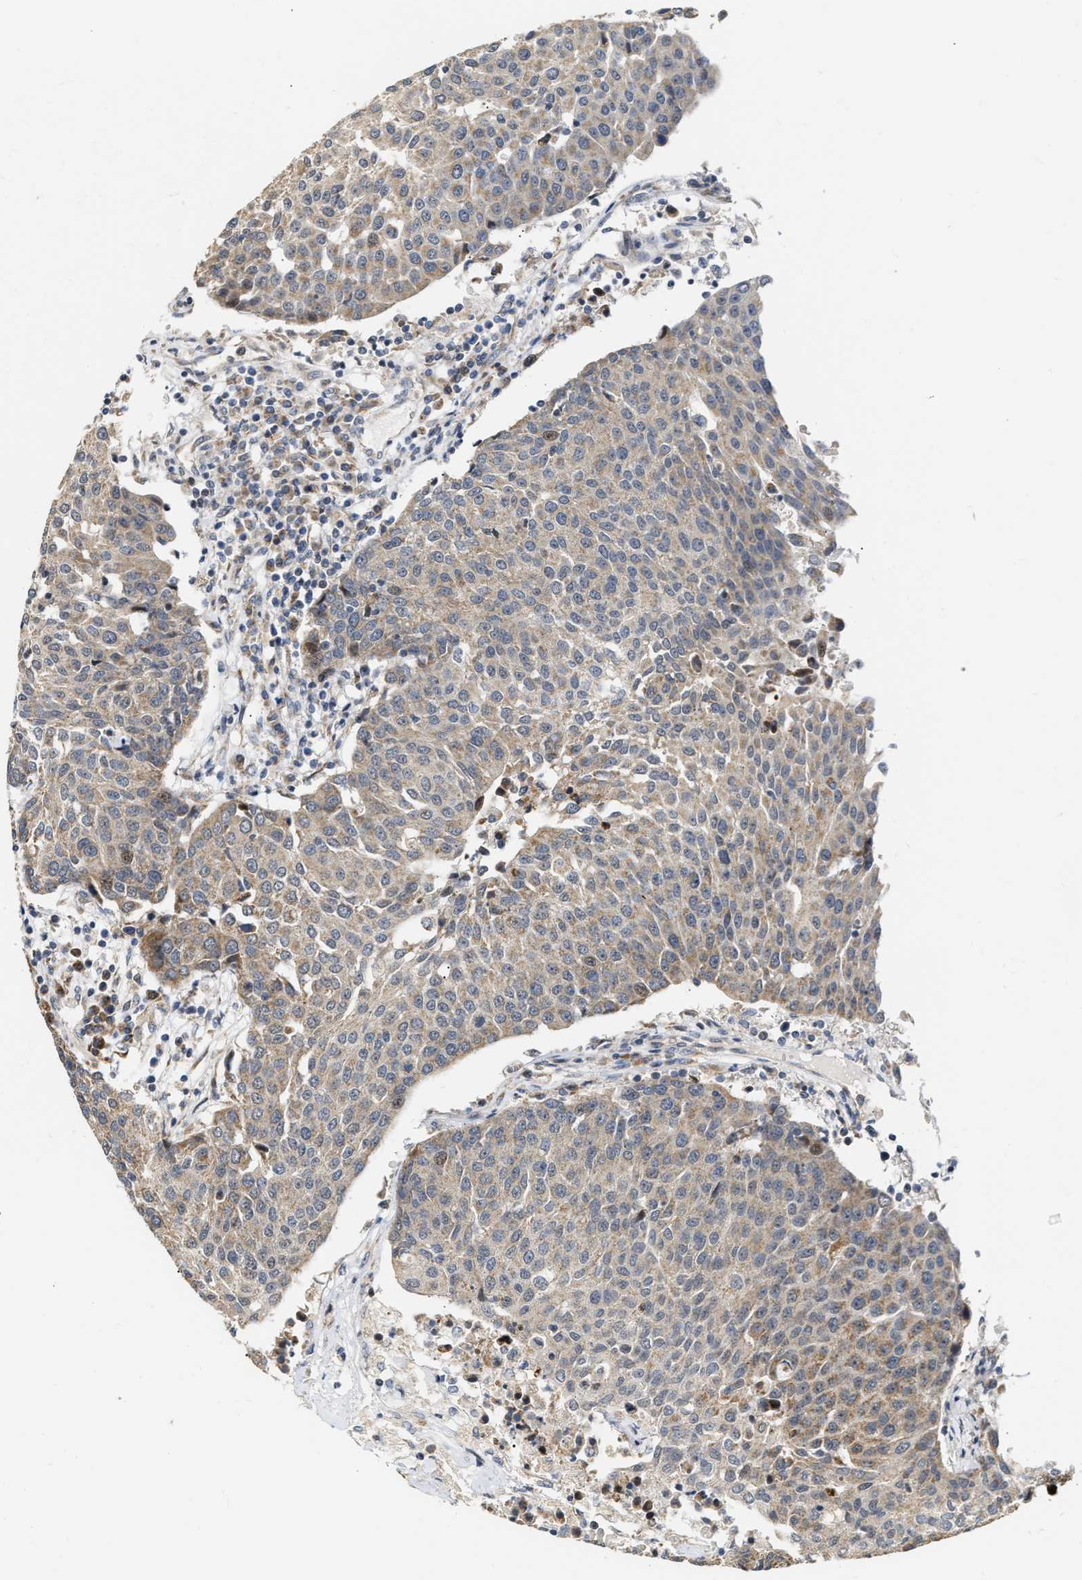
{"staining": {"intensity": "weak", "quantity": ">75%", "location": "cytoplasmic/membranous"}, "tissue": "urothelial cancer", "cell_type": "Tumor cells", "image_type": "cancer", "snomed": [{"axis": "morphology", "description": "Urothelial carcinoma, High grade"}, {"axis": "topography", "description": "Urinary bladder"}], "caption": "IHC photomicrograph of neoplastic tissue: high-grade urothelial carcinoma stained using immunohistochemistry displays low levels of weak protein expression localized specifically in the cytoplasmic/membranous of tumor cells, appearing as a cytoplasmic/membranous brown color.", "gene": "DEPTOR", "patient": {"sex": "female", "age": 85}}